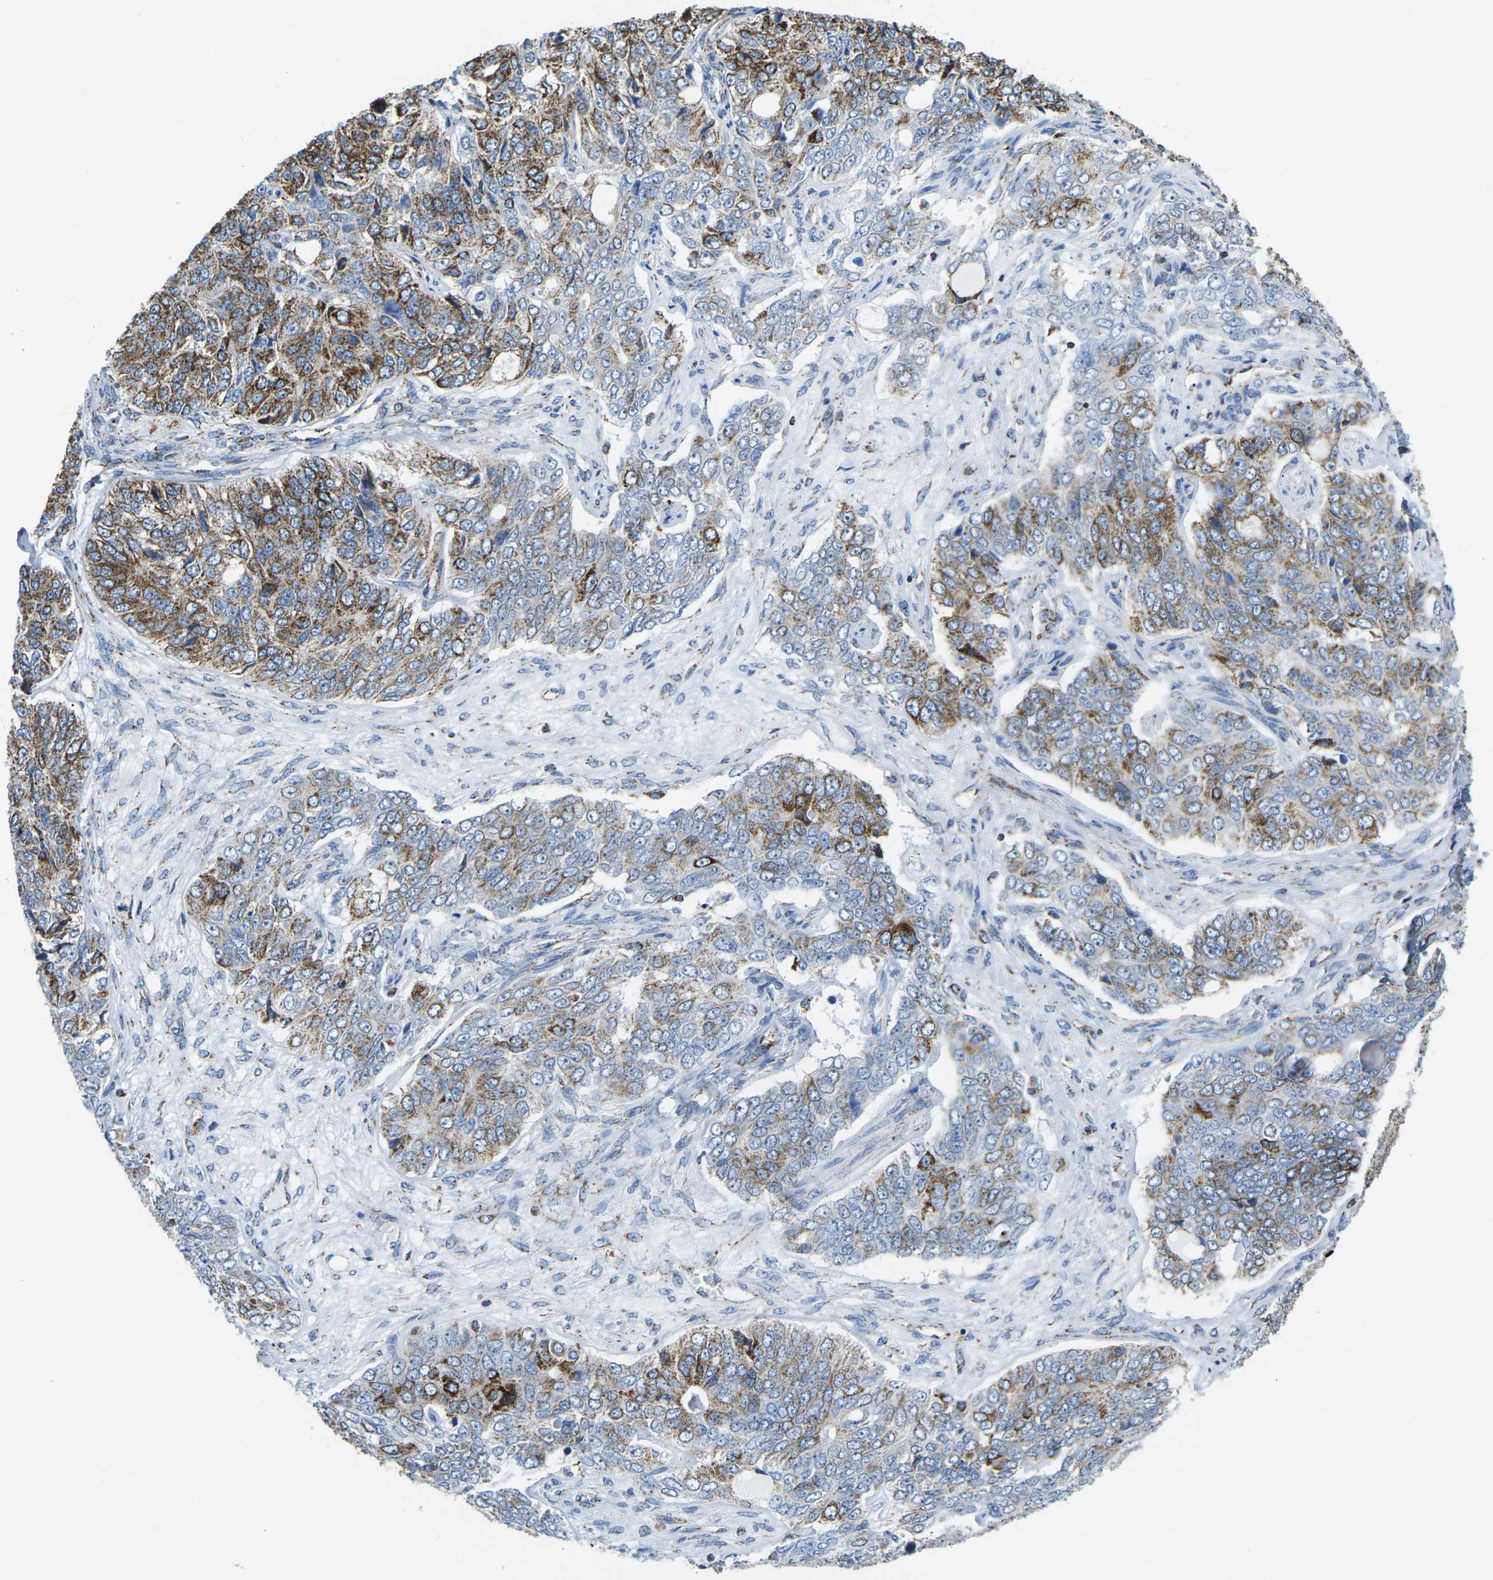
{"staining": {"intensity": "strong", "quantity": "25%-75%", "location": "cytoplasmic/membranous"}, "tissue": "ovarian cancer", "cell_type": "Tumor cells", "image_type": "cancer", "snomed": [{"axis": "morphology", "description": "Carcinoma, endometroid"}, {"axis": "topography", "description": "Ovary"}], "caption": "Strong cytoplasmic/membranous staining for a protein is seen in about 25%-75% of tumor cells of ovarian endometroid carcinoma using immunohistochemistry.", "gene": "COX6C", "patient": {"sex": "female", "age": 51}}